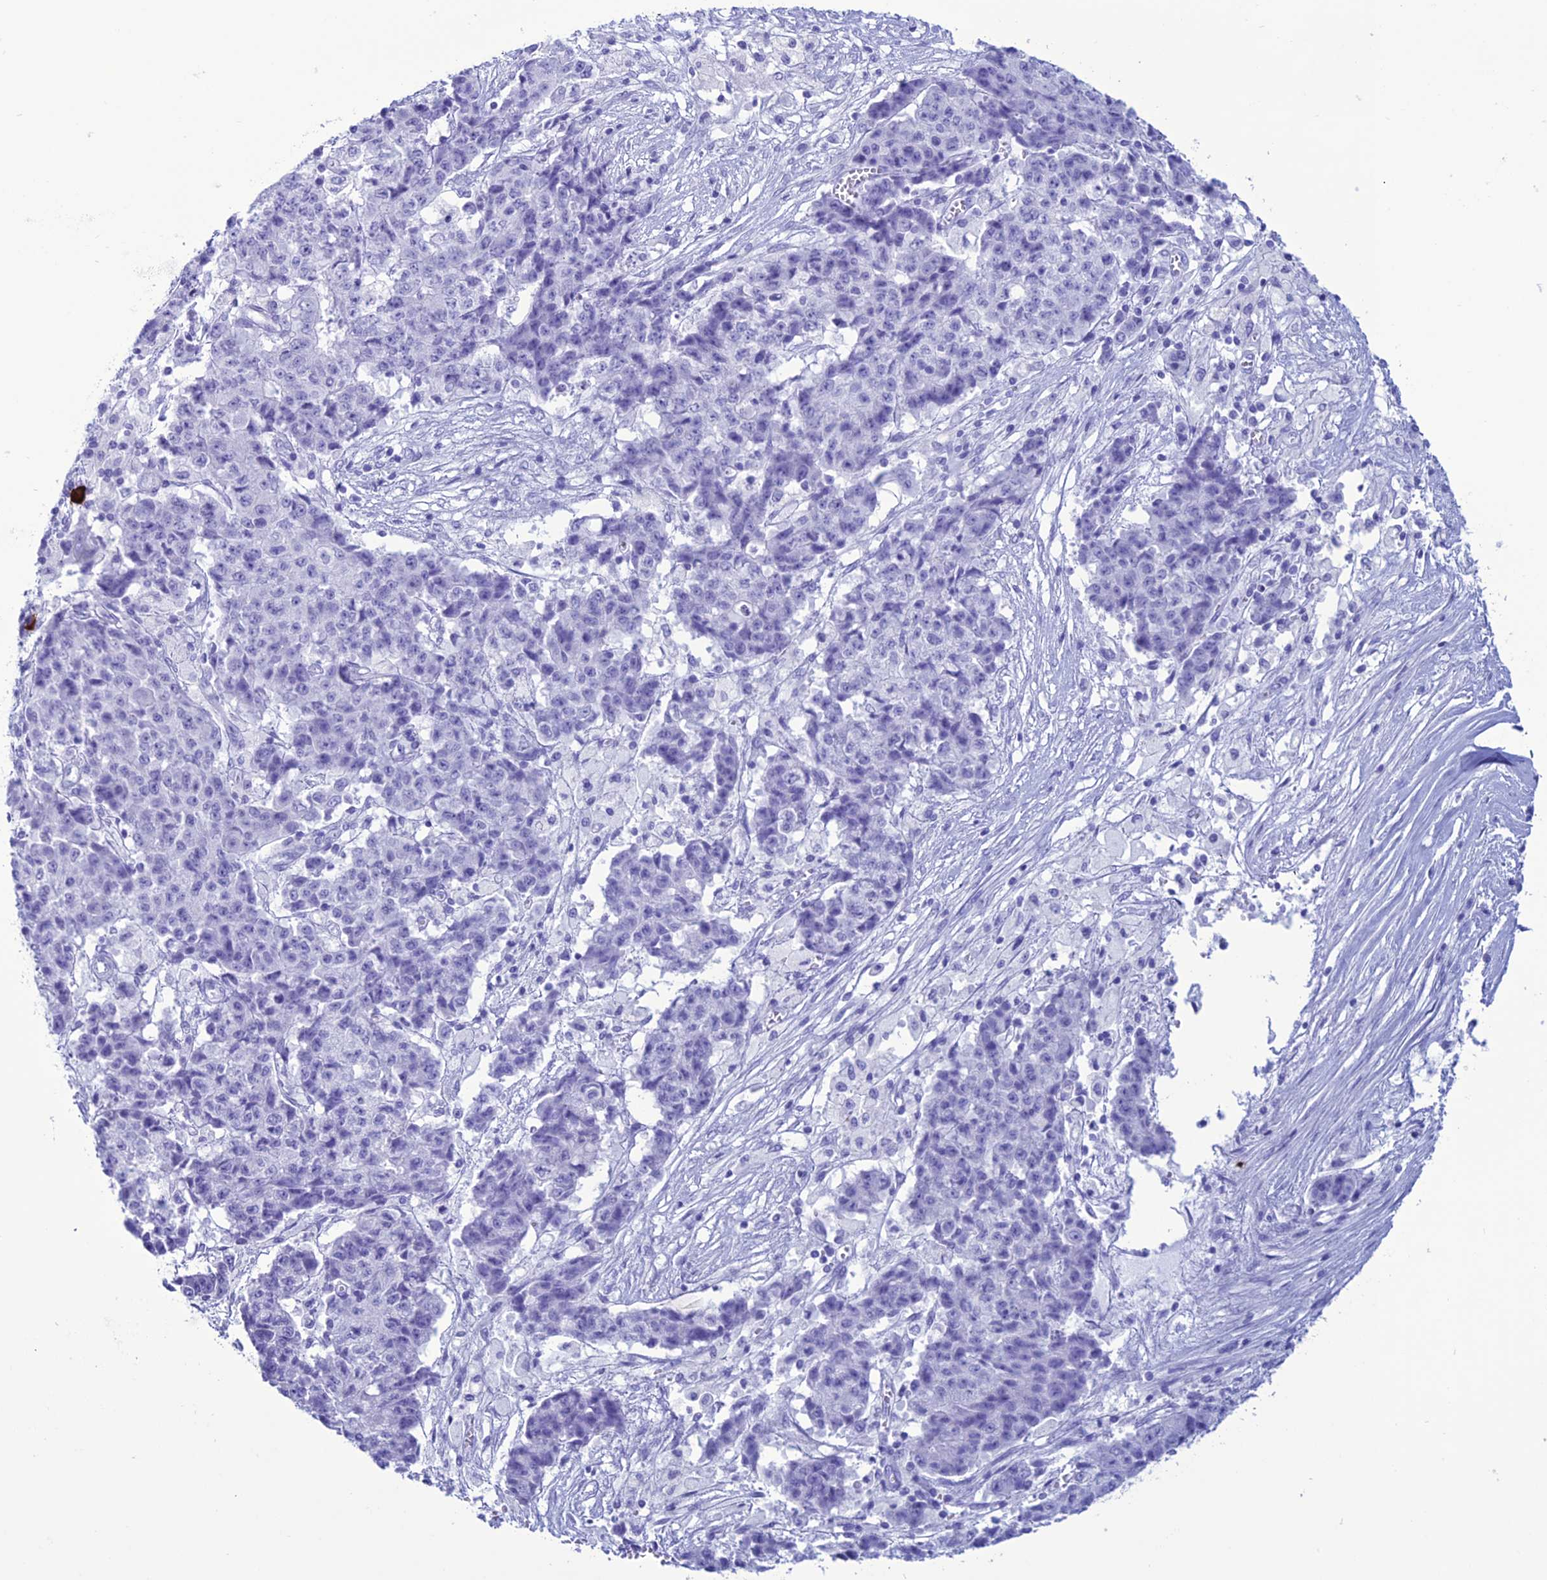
{"staining": {"intensity": "negative", "quantity": "none", "location": "none"}, "tissue": "ovarian cancer", "cell_type": "Tumor cells", "image_type": "cancer", "snomed": [{"axis": "morphology", "description": "Carcinoma, endometroid"}, {"axis": "topography", "description": "Ovary"}], "caption": "IHC micrograph of ovarian endometroid carcinoma stained for a protein (brown), which exhibits no positivity in tumor cells.", "gene": "MZB1", "patient": {"sex": "female", "age": 42}}